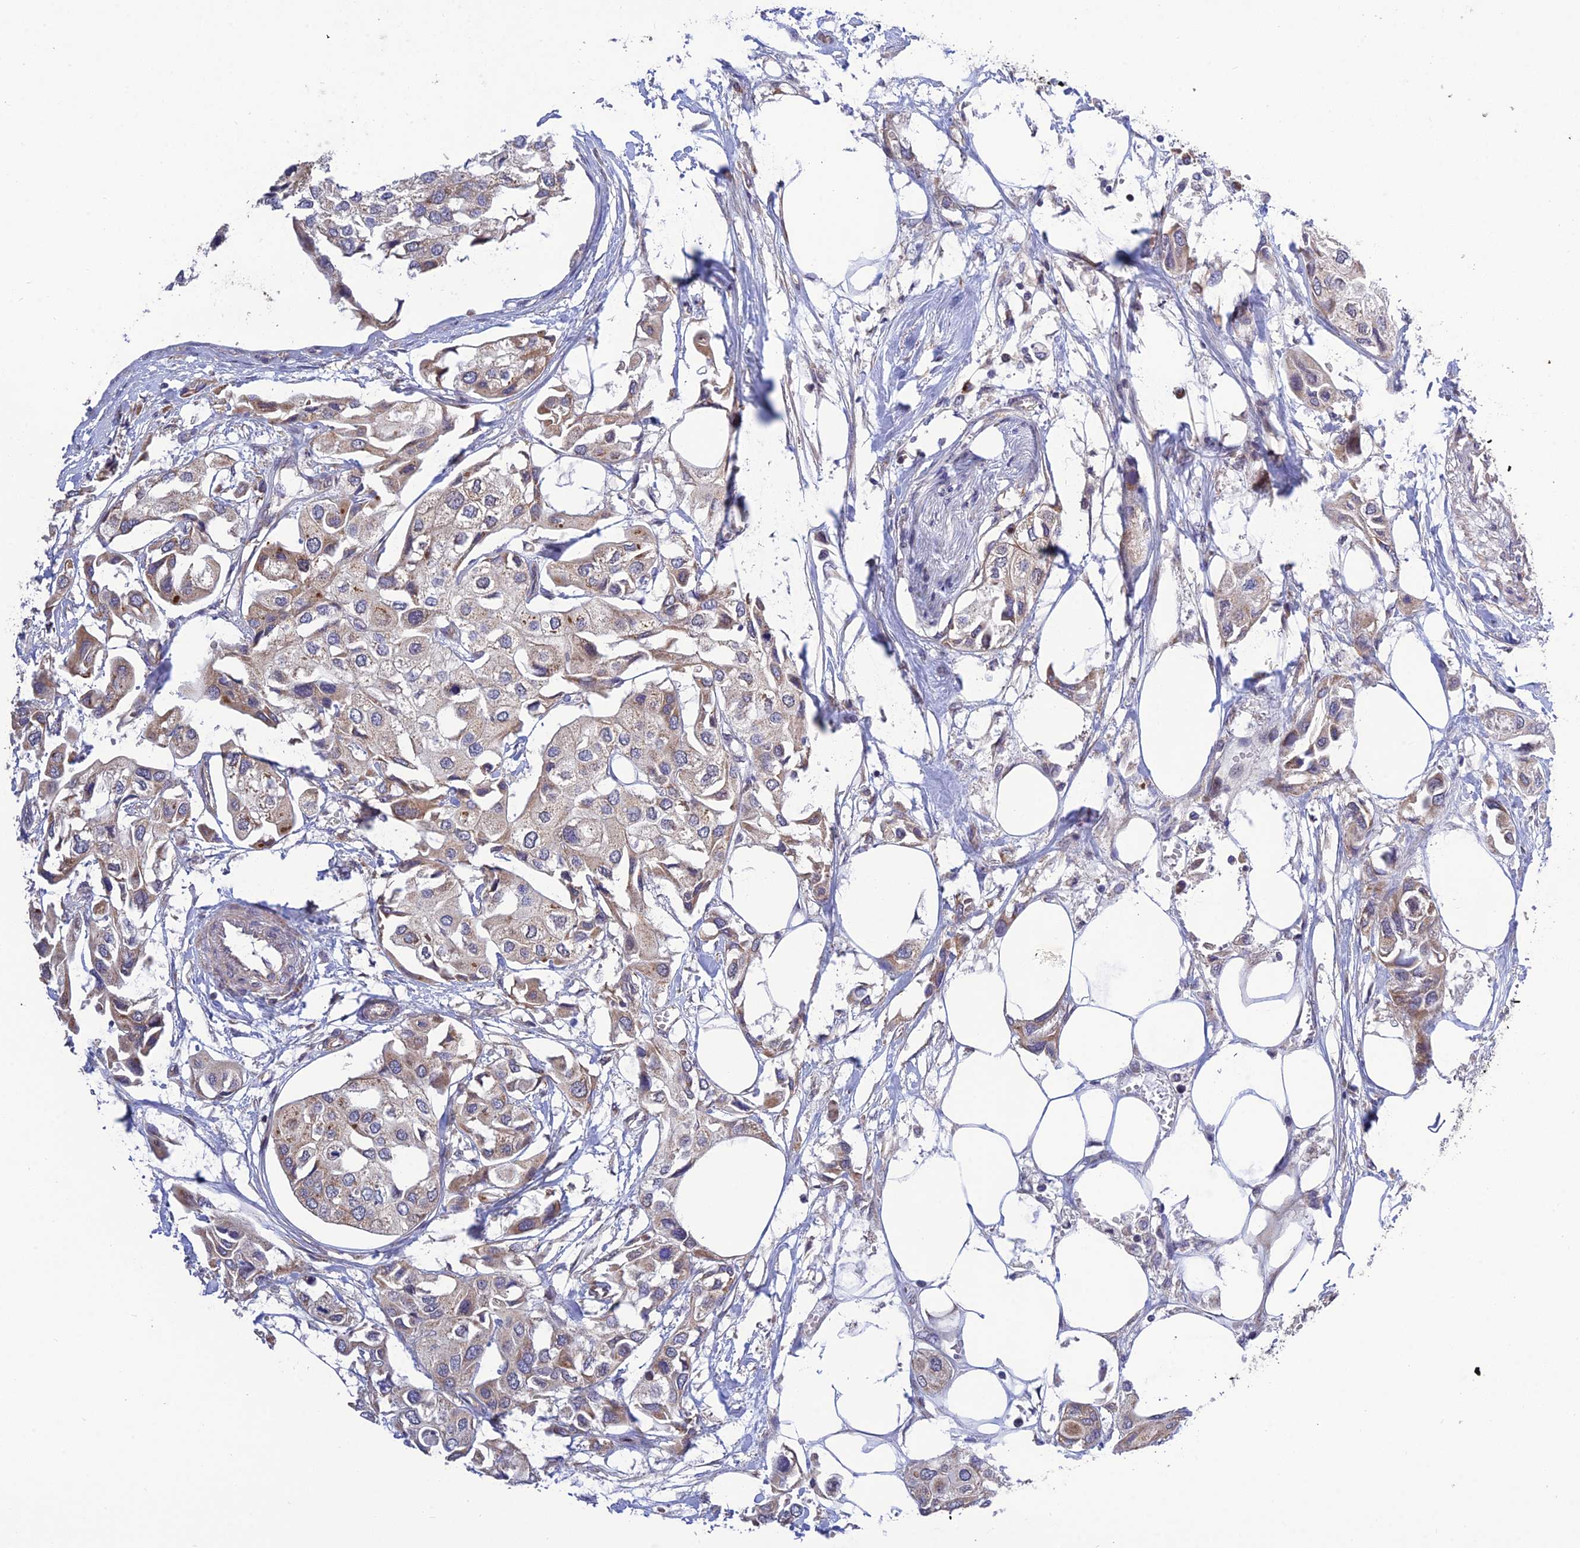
{"staining": {"intensity": "moderate", "quantity": "<25%", "location": "cytoplasmic/membranous"}, "tissue": "urothelial cancer", "cell_type": "Tumor cells", "image_type": "cancer", "snomed": [{"axis": "morphology", "description": "Urothelial carcinoma, High grade"}, {"axis": "topography", "description": "Urinary bladder"}], "caption": "Immunohistochemistry photomicrograph of neoplastic tissue: urothelial cancer stained using IHC shows low levels of moderate protein expression localized specifically in the cytoplasmic/membranous of tumor cells, appearing as a cytoplasmic/membranous brown color.", "gene": "PLEKHG2", "patient": {"sex": "male", "age": 64}}